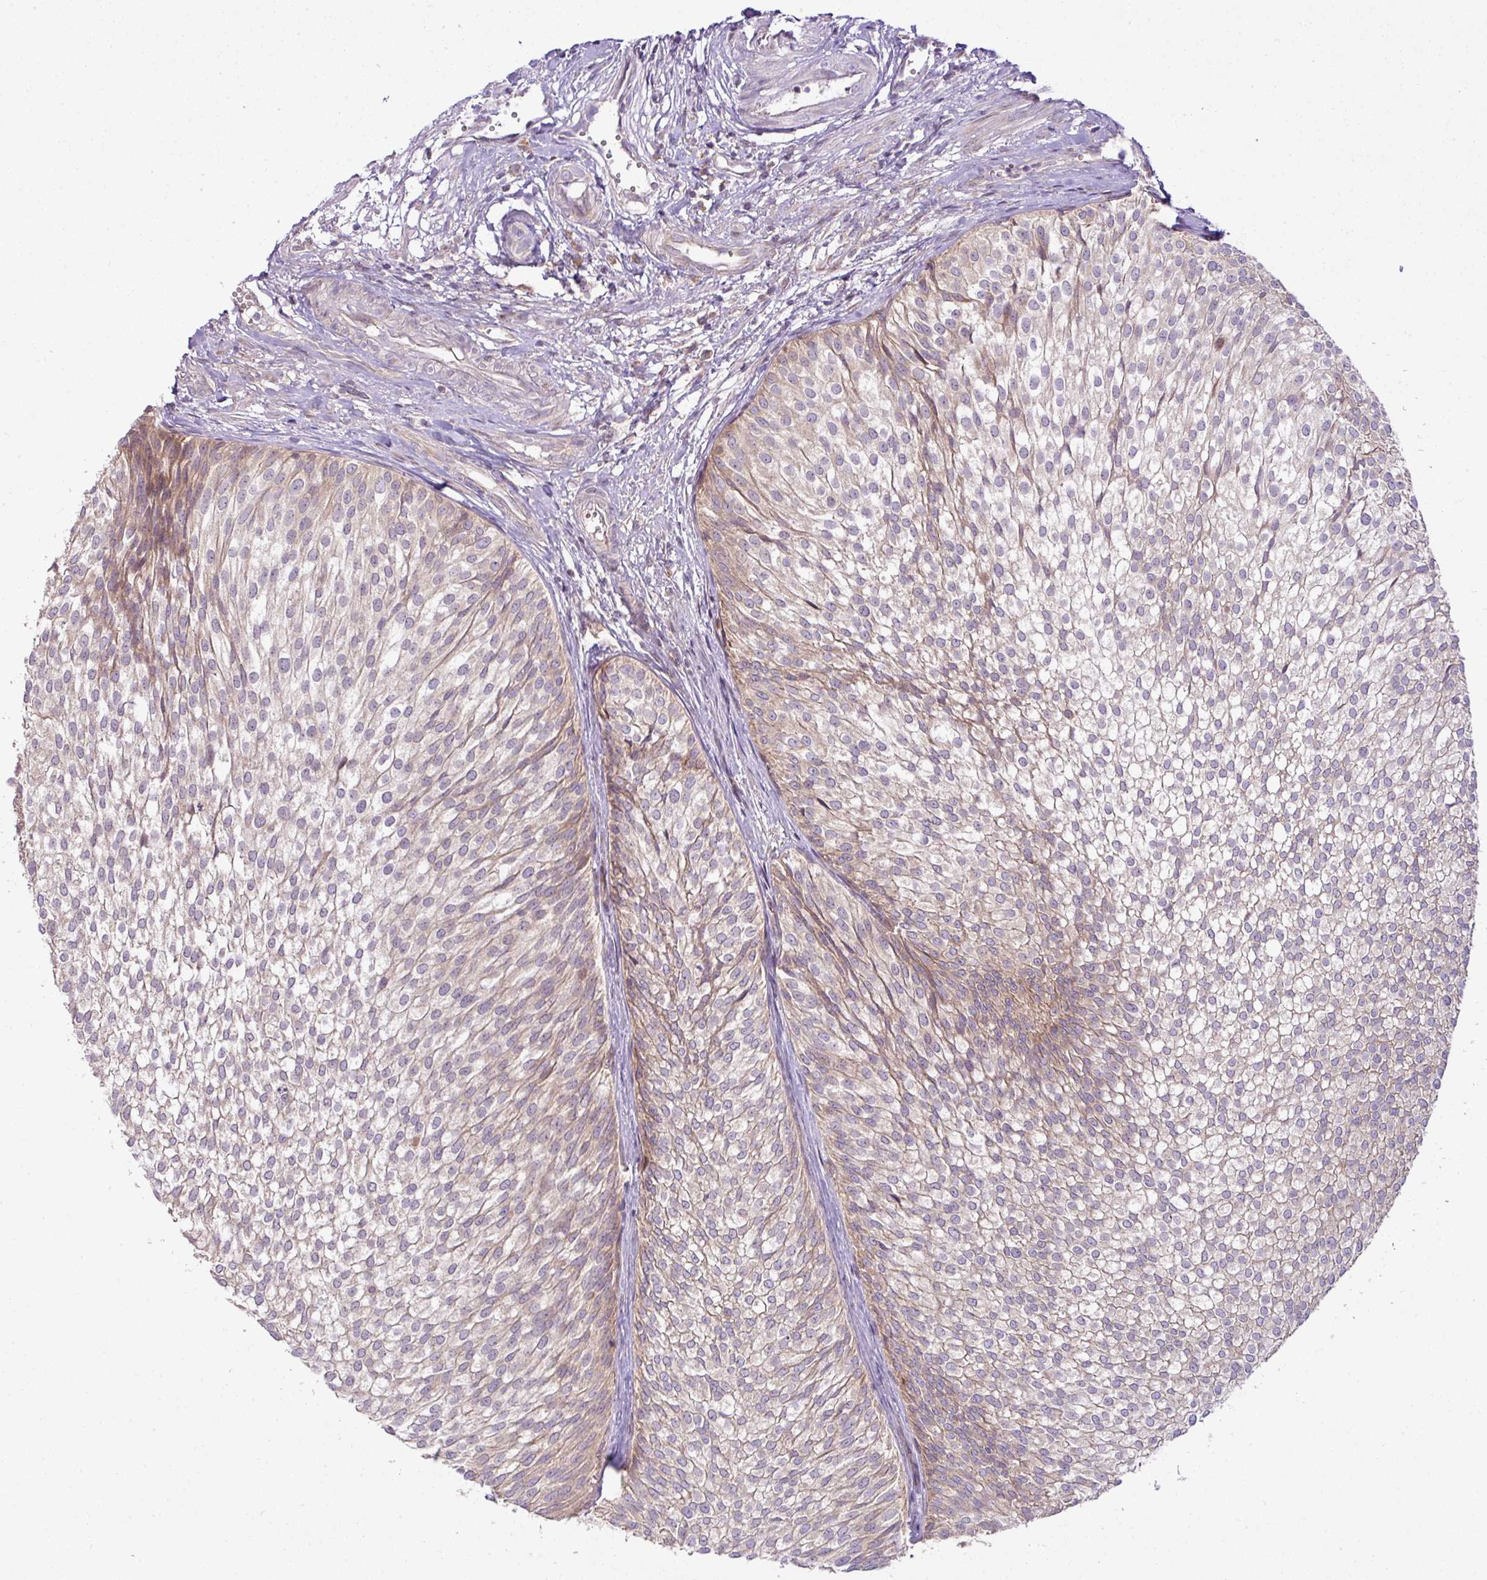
{"staining": {"intensity": "weak", "quantity": "25%-75%", "location": "cytoplasmic/membranous"}, "tissue": "urothelial cancer", "cell_type": "Tumor cells", "image_type": "cancer", "snomed": [{"axis": "morphology", "description": "Urothelial carcinoma, Low grade"}, {"axis": "topography", "description": "Urinary bladder"}], "caption": "Immunohistochemistry micrograph of urothelial cancer stained for a protein (brown), which displays low levels of weak cytoplasmic/membranous positivity in approximately 25%-75% of tumor cells.", "gene": "COX18", "patient": {"sex": "male", "age": 91}}